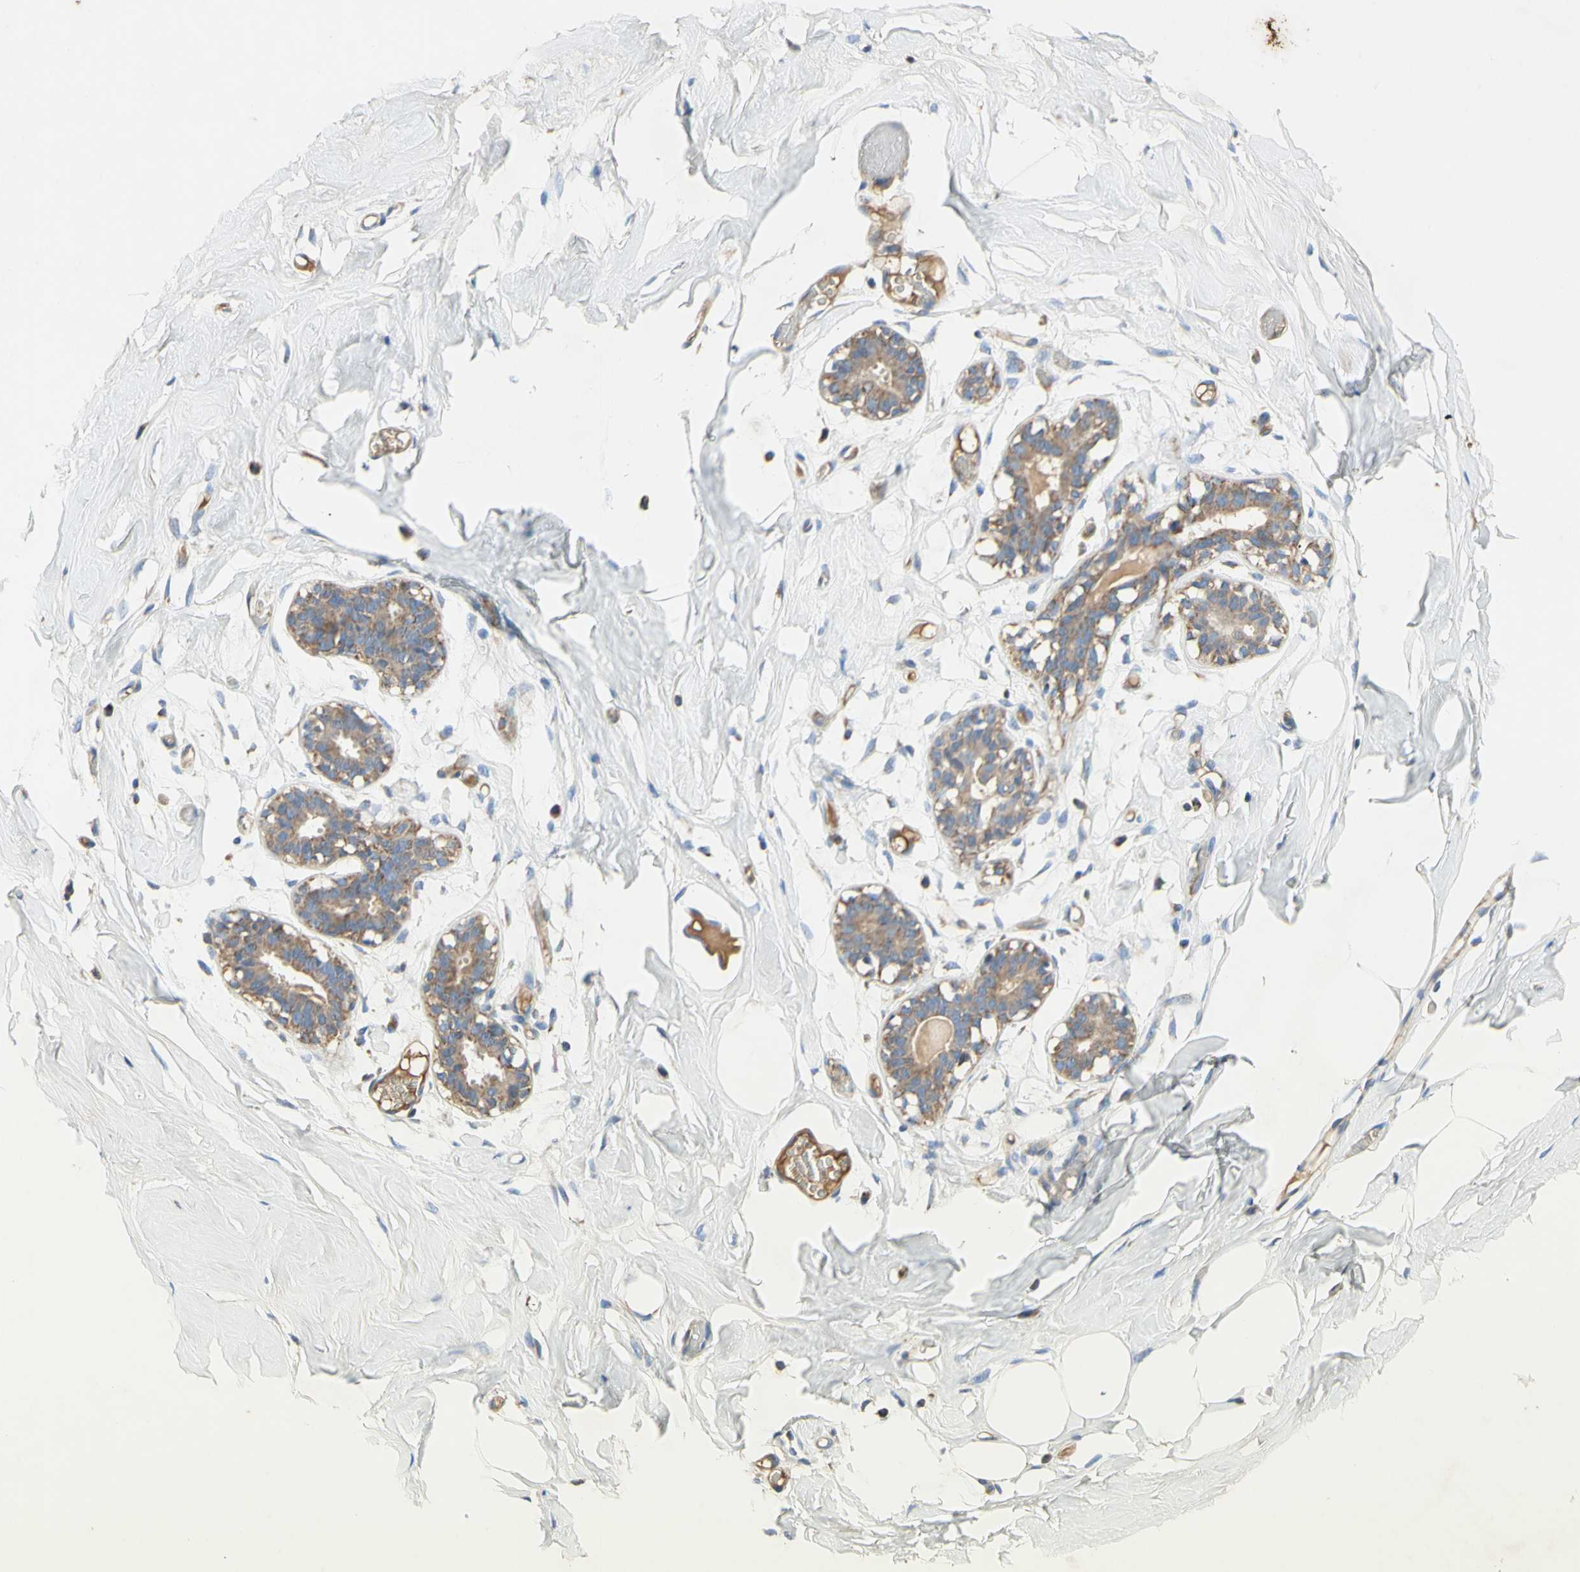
{"staining": {"intensity": "negative", "quantity": "none", "location": "none"}, "tissue": "adipose tissue", "cell_type": "Adipocytes", "image_type": "normal", "snomed": [{"axis": "morphology", "description": "Normal tissue, NOS"}, {"axis": "topography", "description": "Breast"}, {"axis": "topography", "description": "Adipose tissue"}], "caption": "Immunohistochemistry (IHC) photomicrograph of benign adipose tissue: human adipose tissue stained with DAB exhibits no significant protein staining in adipocytes. (Brightfield microscopy of DAB immunohistochemistry at high magnification).", "gene": "SDHB", "patient": {"sex": "female", "age": 25}}